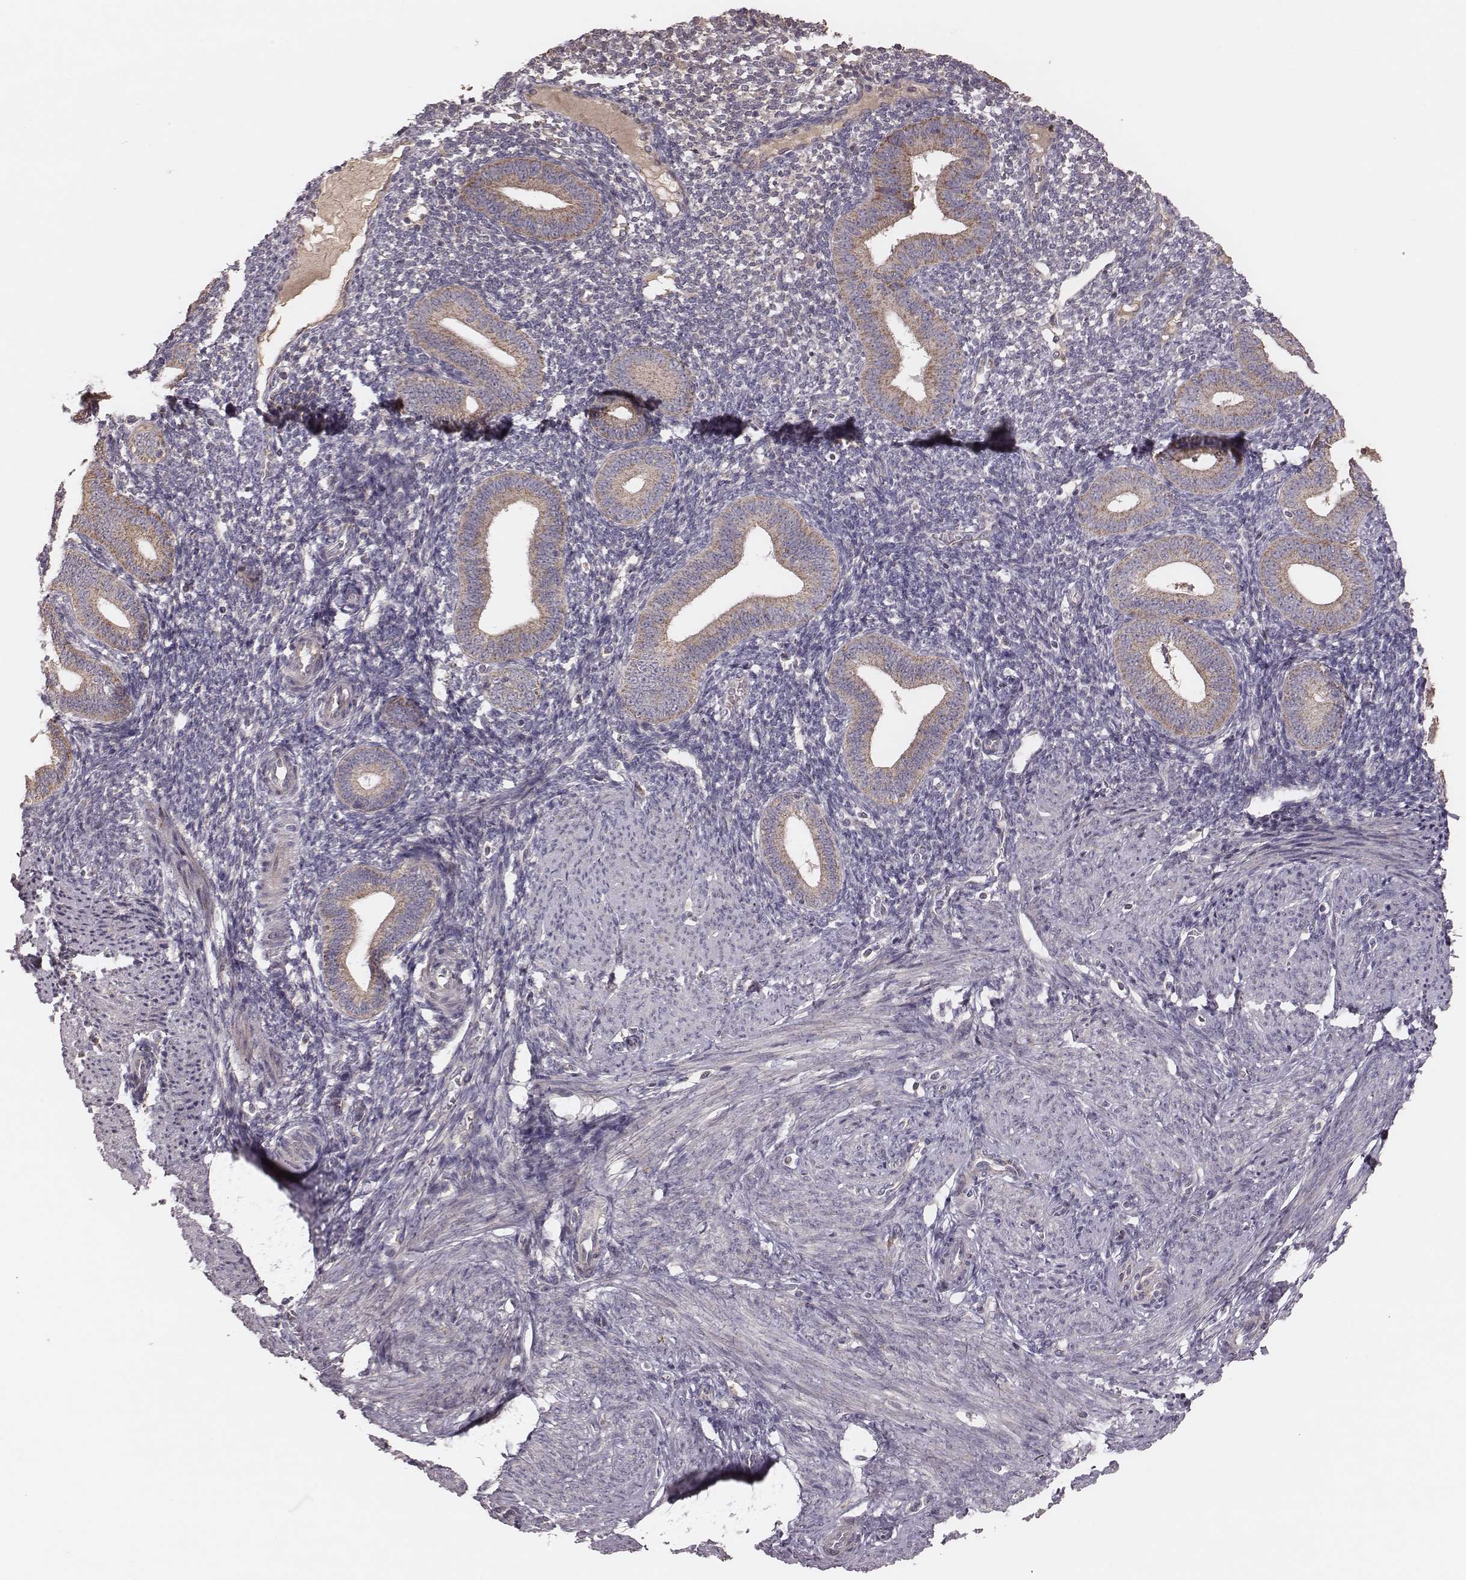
{"staining": {"intensity": "negative", "quantity": "none", "location": "none"}, "tissue": "endometrium", "cell_type": "Cells in endometrial stroma", "image_type": "normal", "snomed": [{"axis": "morphology", "description": "Normal tissue, NOS"}, {"axis": "topography", "description": "Endometrium"}], "caption": "Endometrium was stained to show a protein in brown. There is no significant expression in cells in endometrial stroma. (DAB immunohistochemistry (IHC) with hematoxylin counter stain).", "gene": "MRPS27", "patient": {"sex": "female", "age": 40}}